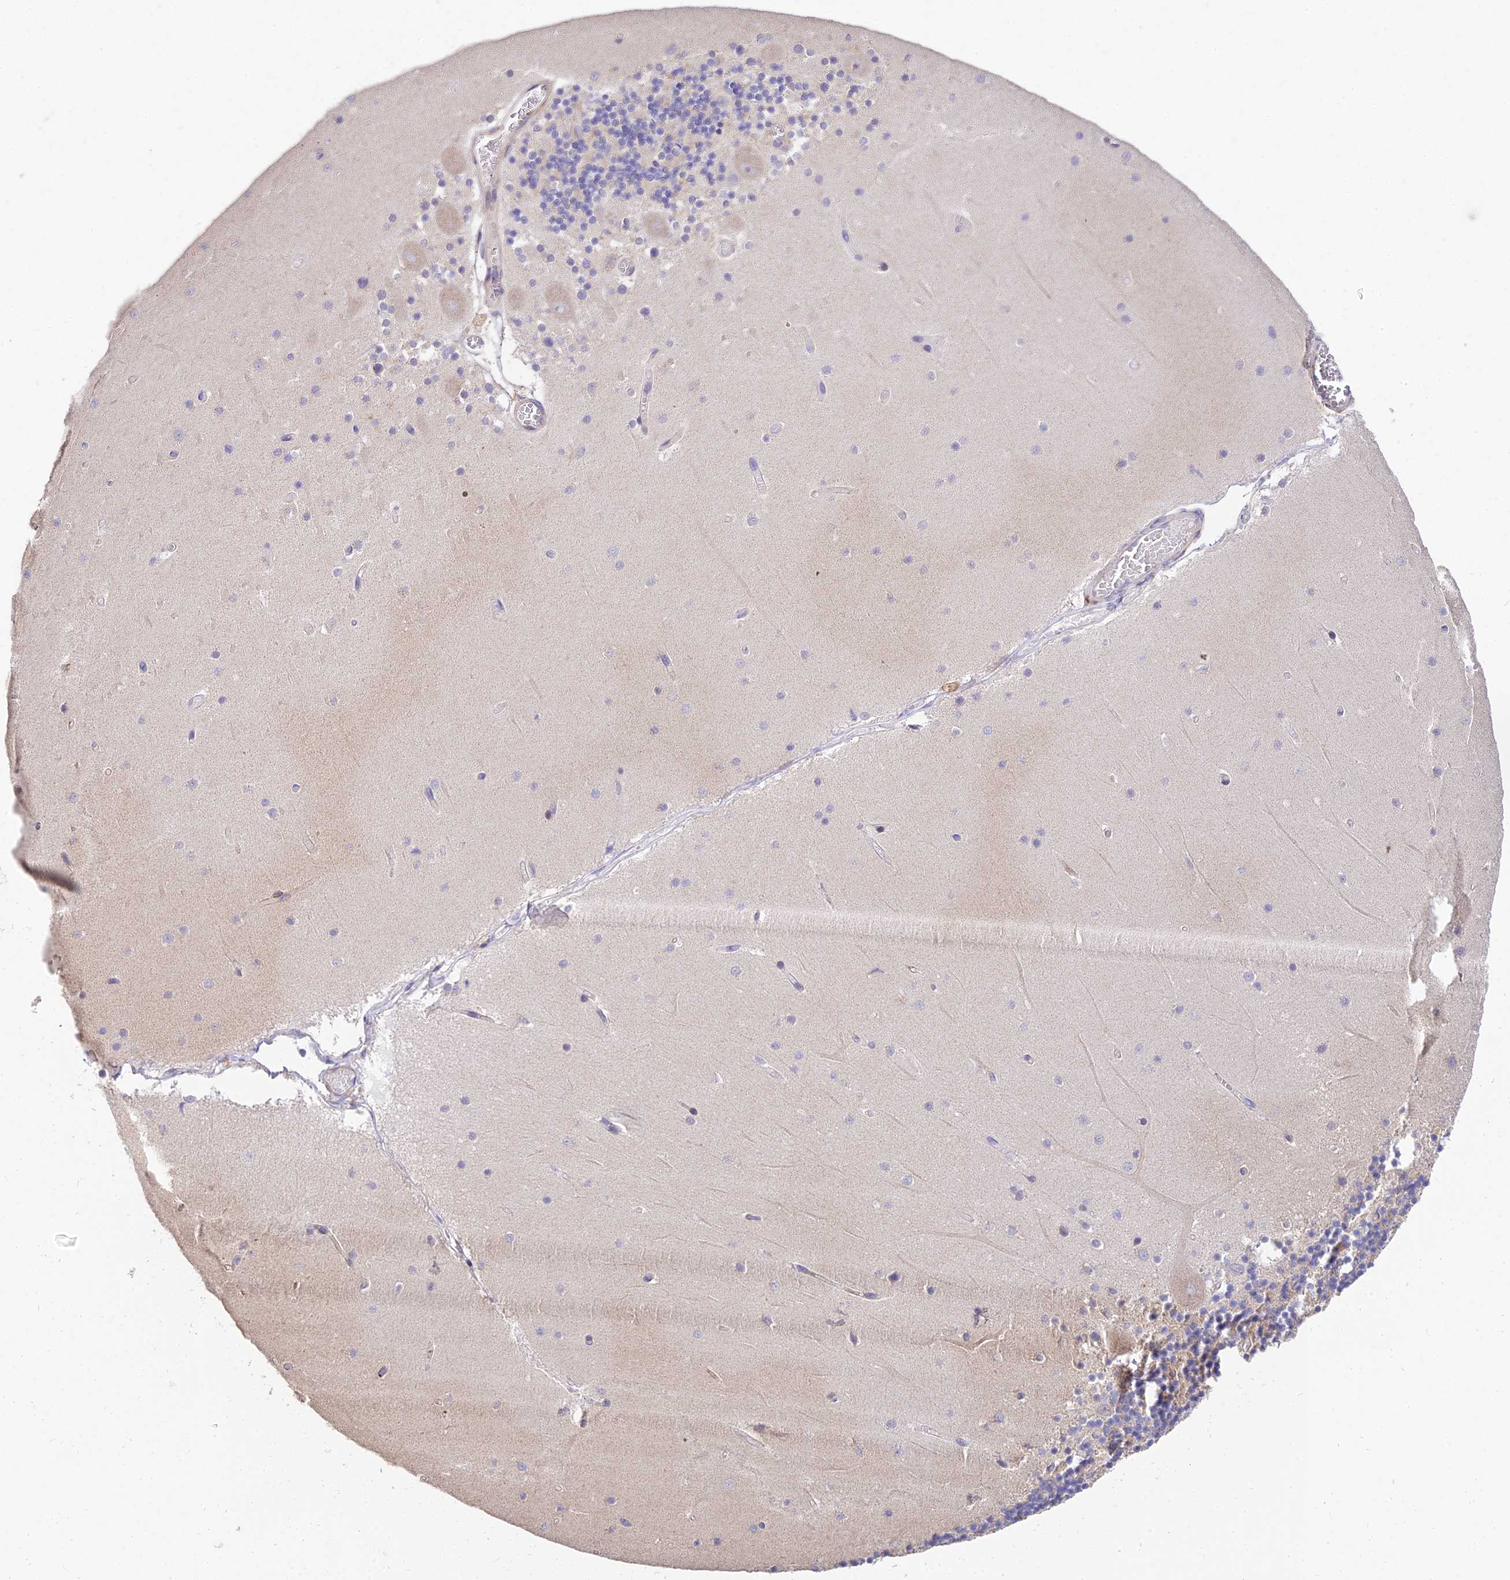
{"staining": {"intensity": "weak", "quantity": "<25%", "location": "cytoplasmic/membranous"}, "tissue": "cerebellum", "cell_type": "Cells in granular layer", "image_type": "normal", "snomed": [{"axis": "morphology", "description": "Normal tissue, NOS"}, {"axis": "topography", "description": "Cerebellum"}], "caption": "A histopathology image of cerebellum stained for a protein shows no brown staining in cells in granular layer. (DAB immunohistochemistry with hematoxylin counter stain).", "gene": "ARL8A", "patient": {"sex": "female", "age": 28}}